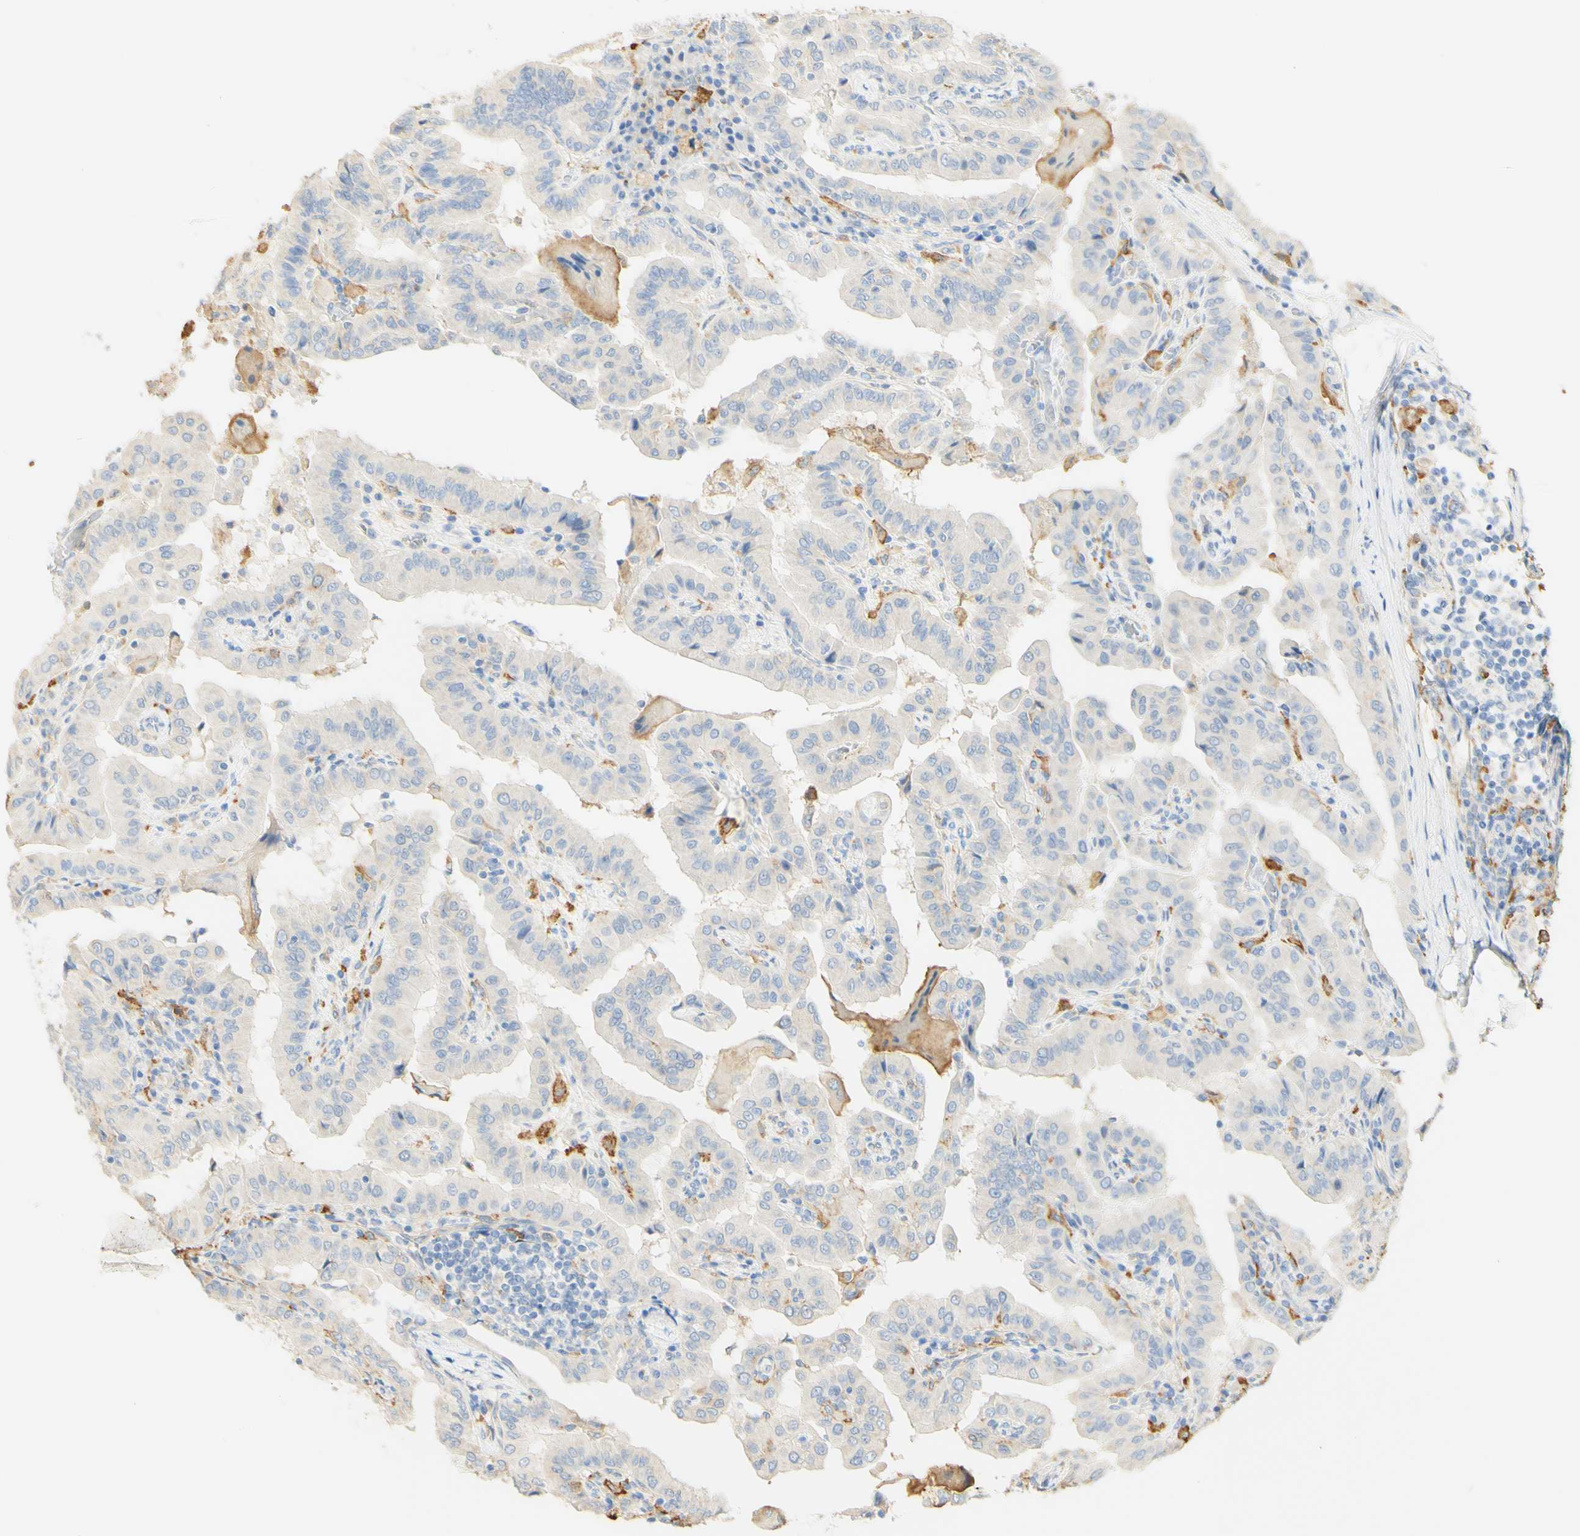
{"staining": {"intensity": "weak", "quantity": "<25%", "location": "cytoplasmic/membranous"}, "tissue": "thyroid cancer", "cell_type": "Tumor cells", "image_type": "cancer", "snomed": [{"axis": "morphology", "description": "Papillary adenocarcinoma, NOS"}, {"axis": "topography", "description": "Thyroid gland"}], "caption": "The micrograph displays no staining of tumor cells in thyroid cancer (papillary adenocarcinoma). (Stains: DAB (3,3'-diaminobenzidine) immunohistochemistry with hematoxylin counter stain, Microscopy: brightfield microscopy at high magnification).", "gene": "FCGRT", "patient": {"sex": "male", "age": 33}}